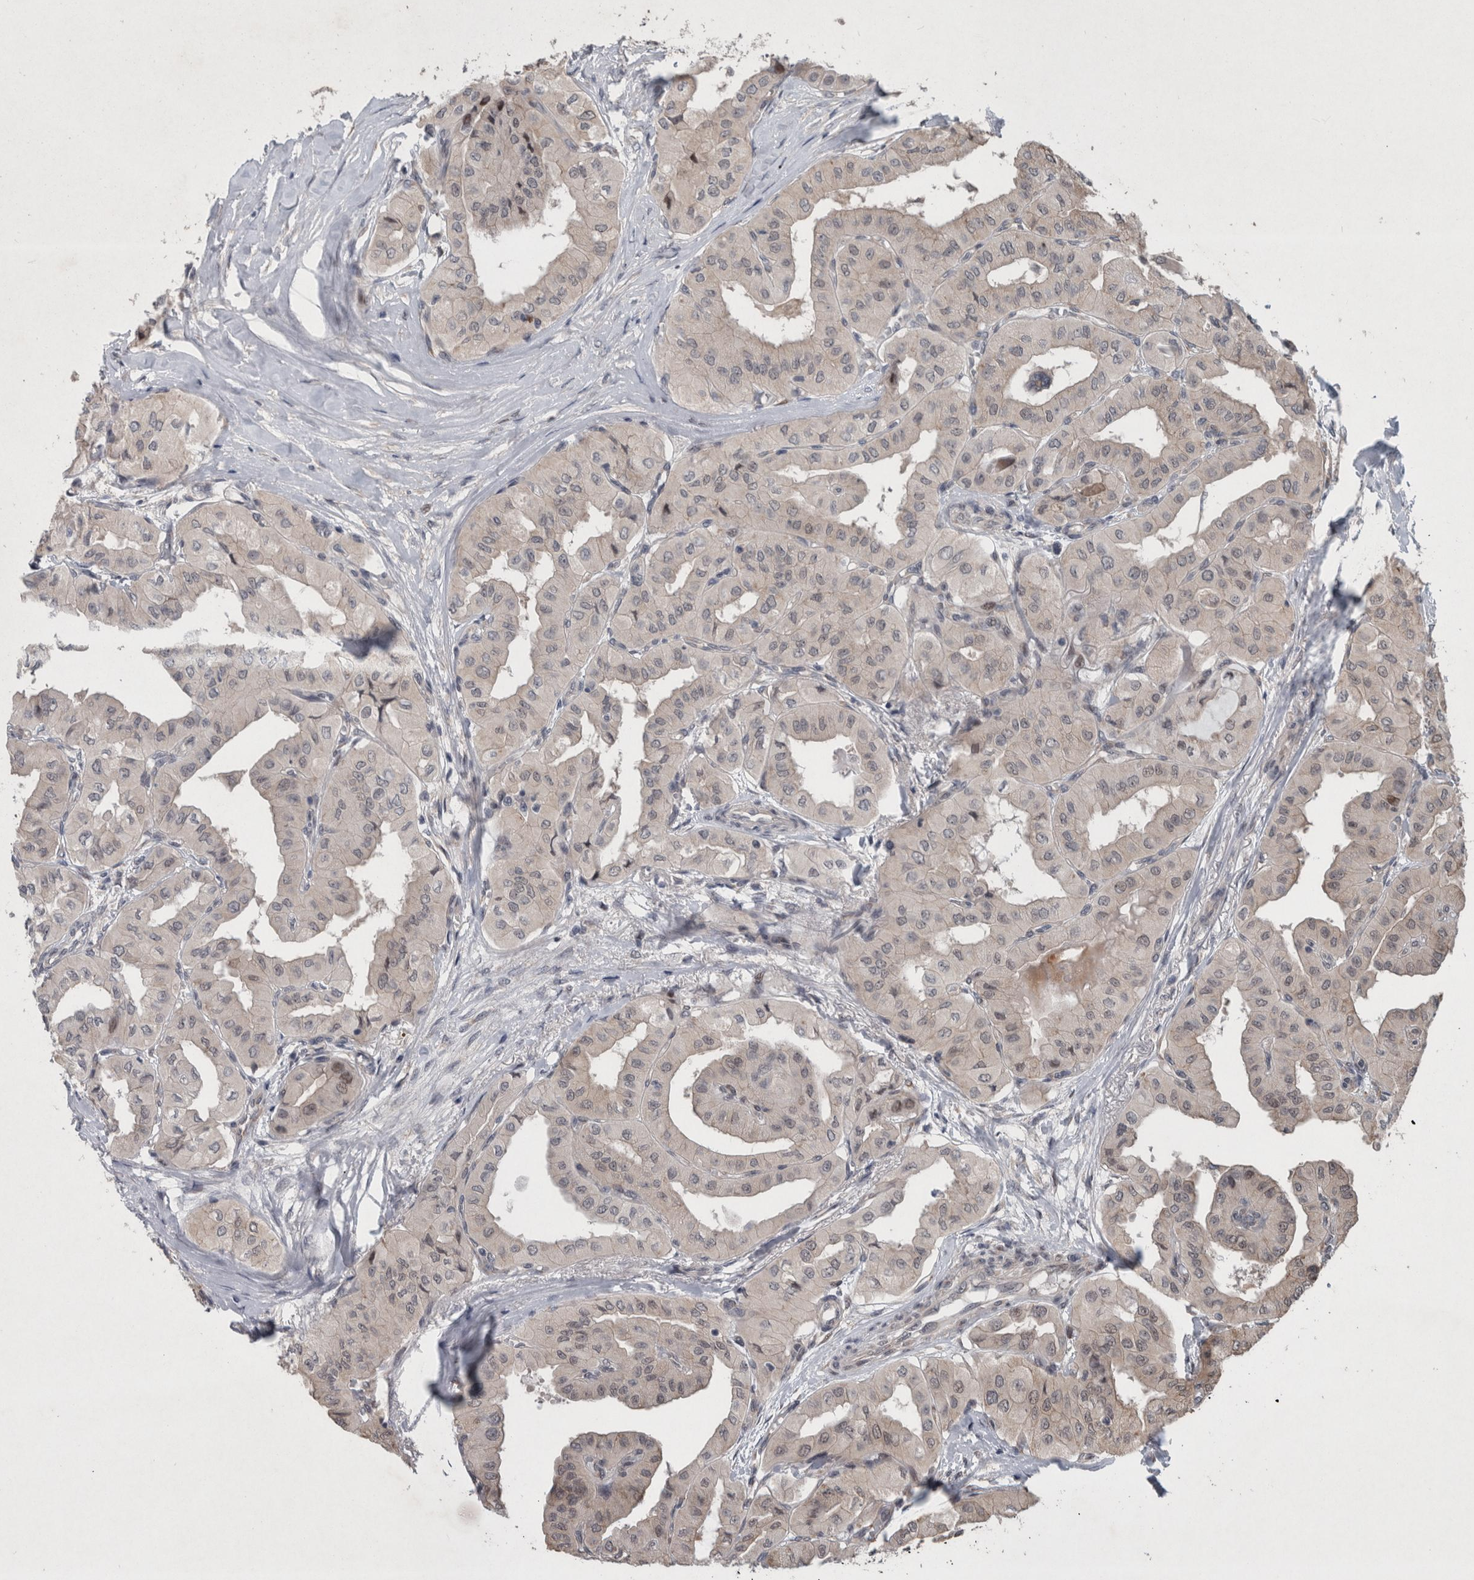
{"staining": {"intensity": "negative", "quantity": "none", "location": "none"}, "tissue": "thyroid cancer", "cell_type": "Tumor cells", "image_type": "cancer", "snomed": [{"axis": "morphology", "description": "Papillary adenocarcinoma, NOS"}, {"axis": "topography", "description": "Thyroid gland"}], "caption": "IHC of thyroid cancer reveals no positivity in tumor cells.", "gene": "GIMAP6", "patient": {"sex": "female", "age": 59}}